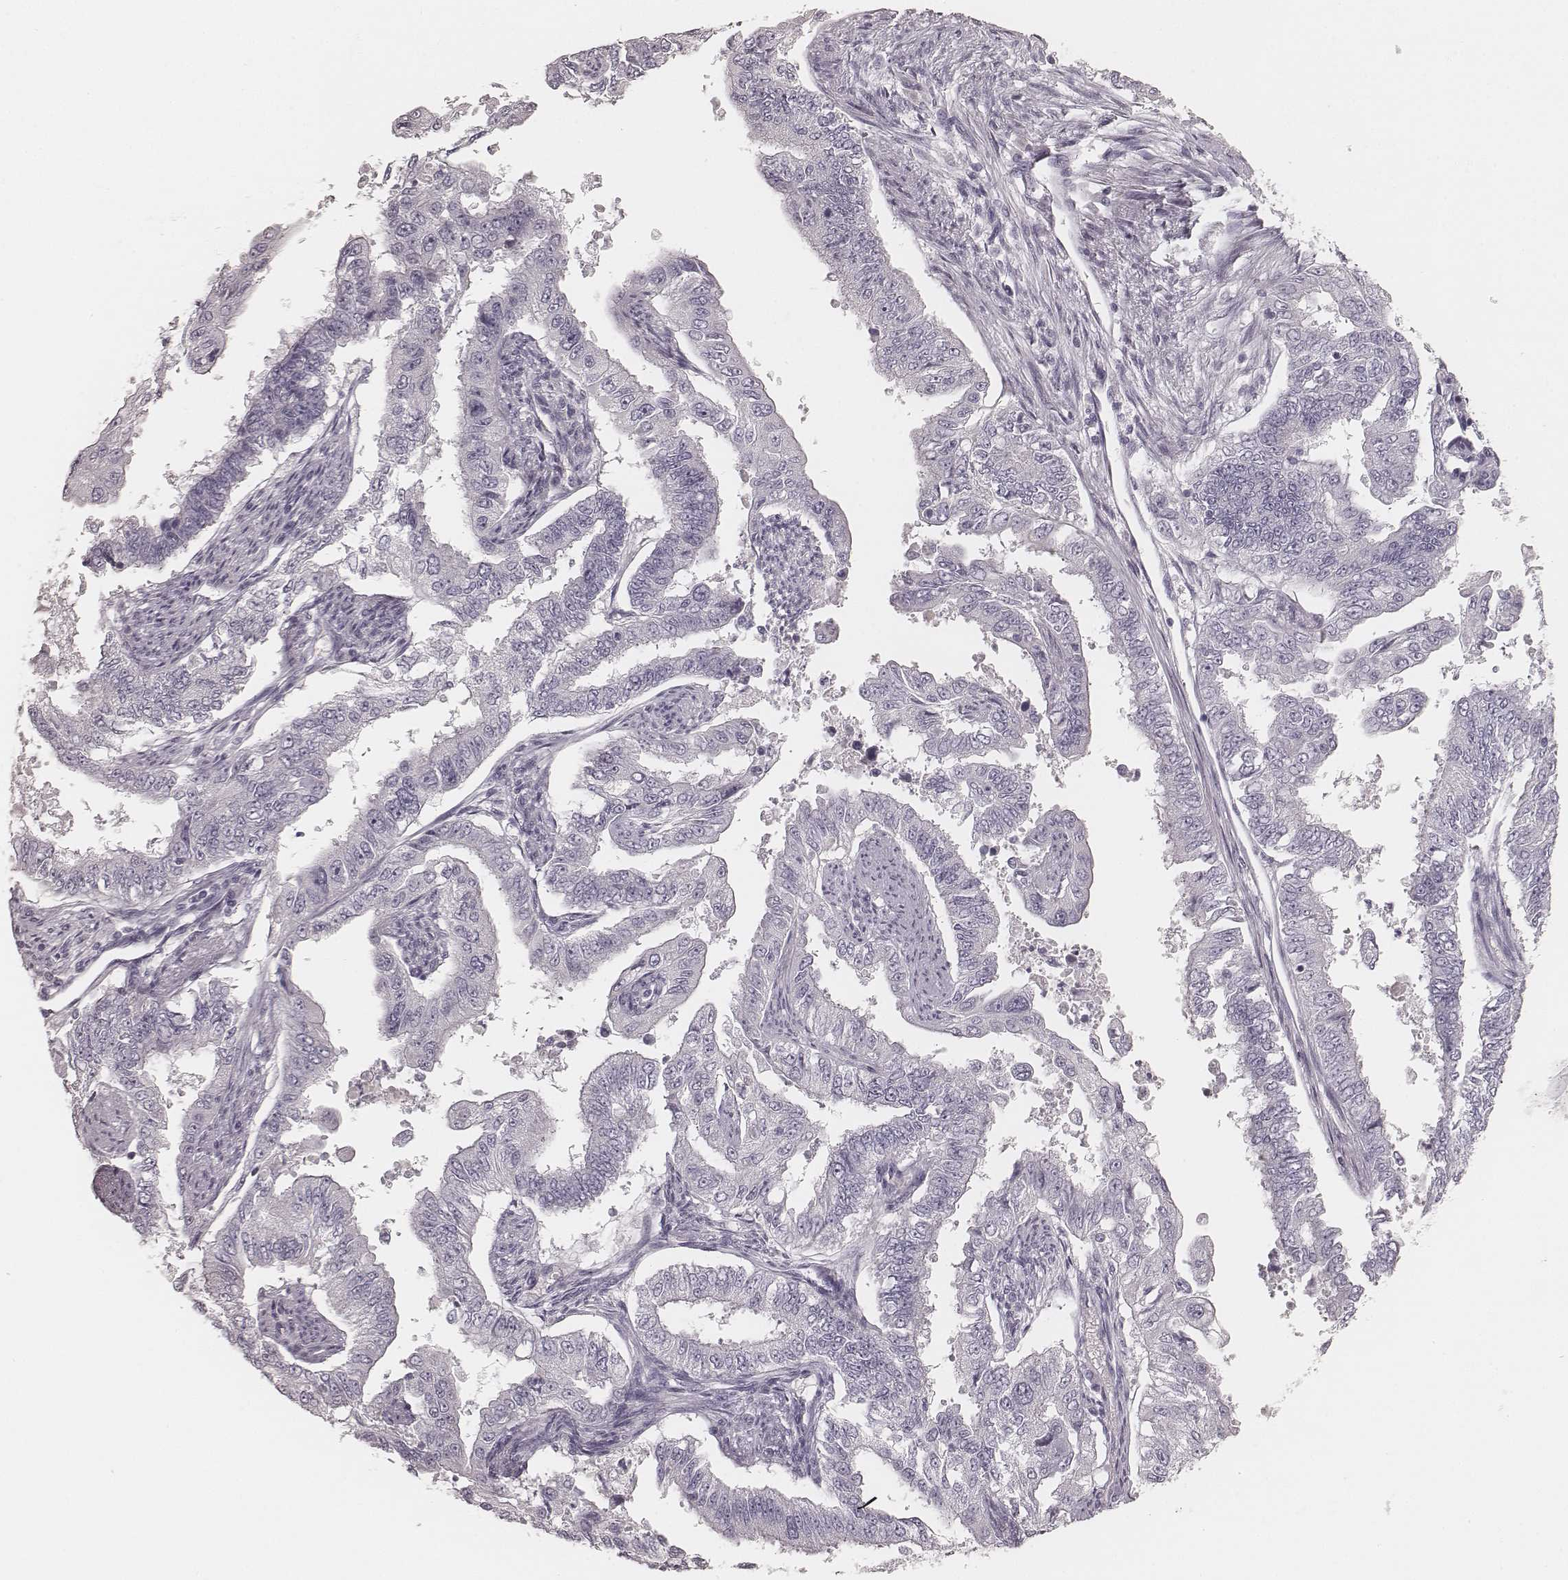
{"staining": {"intensity": "negative", "quantity": "none", "location": "none"}, "tissue": "endometrial cancer", "cell_type": "Tumor cells", "image_type": "cancer", "snomed": [{"axis": "morphology", "description": "Adenocarcinoma, NOS"}, {"axis": "topography", "description": "Uterus"}], "caption": "High power microscopy image of an immunohistochemistry image of endometrial cancer, revealing no significant staining in tumor cells.", "gene": "KRT31", "patient": {"sex": "female", "age": 59}}